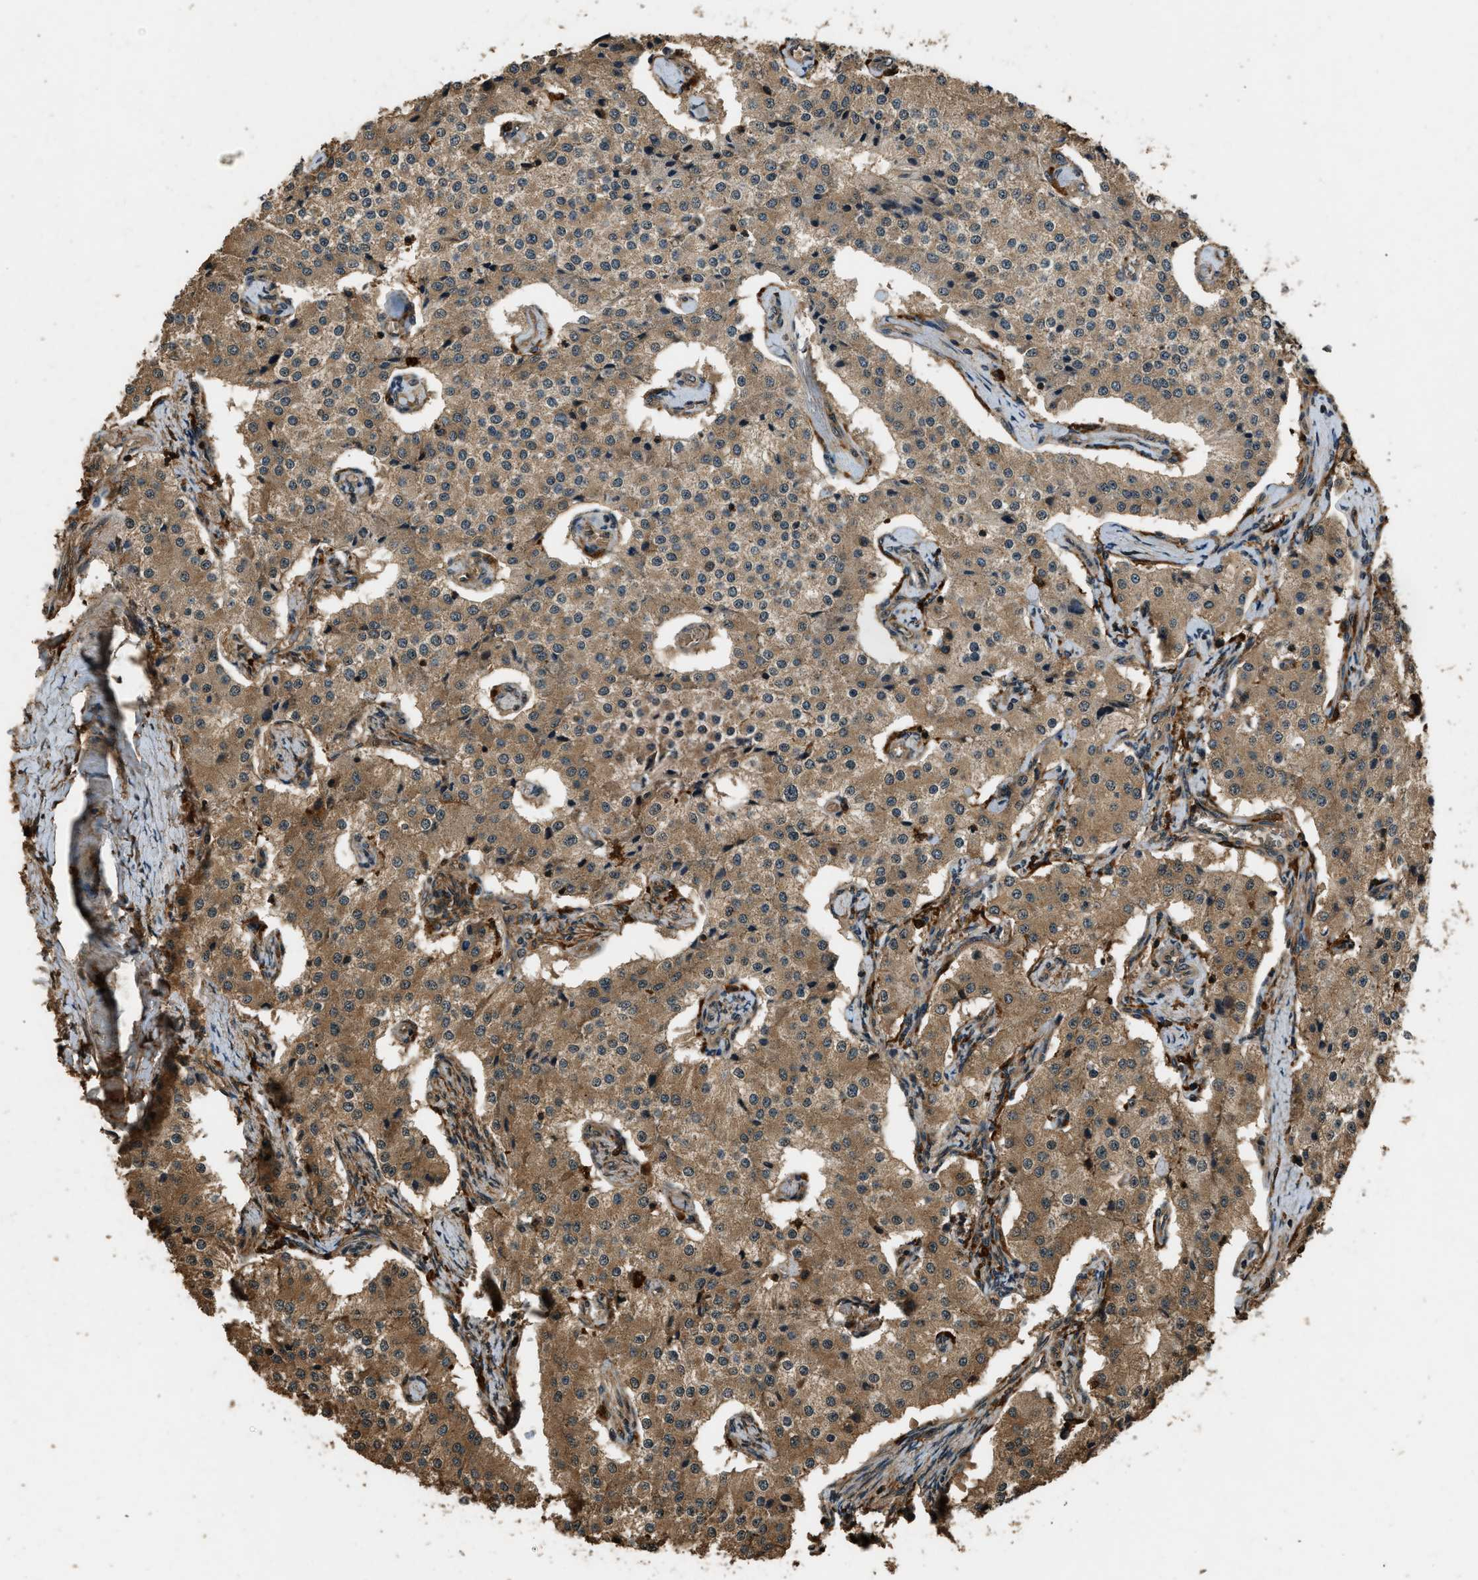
{"staining": {"intensity": "moderate", "quantity": ">75%", "location": "cytoplasmic/membranous"}, "tissue": "carcinoid", "cell_type": "Tumor cells", "image_type": "cancer", "snomed": [{"axis": "morphology", "description": "Carcinoid, malignant, NOS"}, {"axis": "topography", "description": "Colon"}], "caption": "An immunohistochemistry (IHC) histopathology image of neoplastic tissue is shown. Protein staining in brown highlights moderate cytoplasmic/membranous positivity in carcinoid (malignant) within tumor cells.", "gene": "RAP2A", "patient": {"sex": "female", "age": 52}}